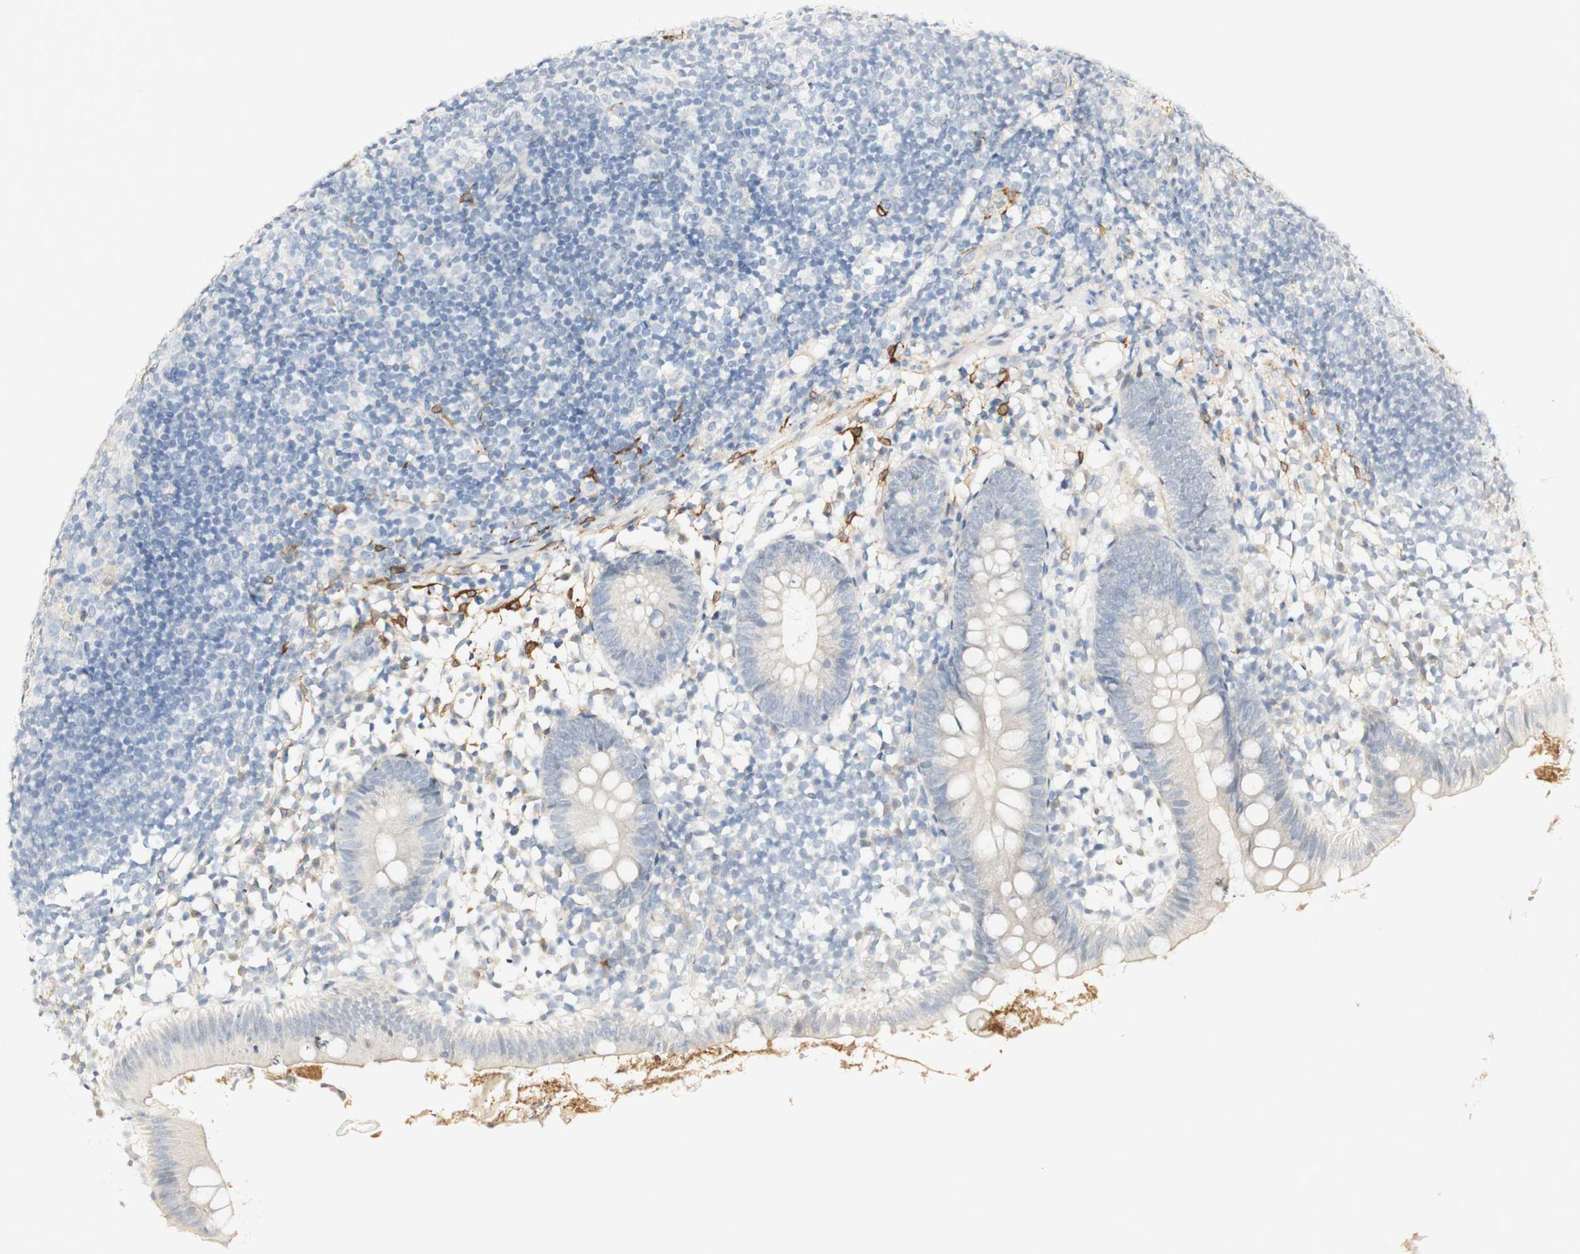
{"staining": {"intensity": "weak", "quantity": "<25%", "location": "cytoplasmic/membranous"}, "tissue": "appendix", "cell_type": "Glandular cells", "image_type": "normal", "snomed": [{"axis": "morphology", "description": "Normal tissue, NOS"}, {"axis": "topography", "description": "Appendix"}], "caption": "The photomicrograph reveals no significant positivity in glandular cells of appendix.", "gene": "FMO3", "patient": {"sex": "female", "age": 20}}